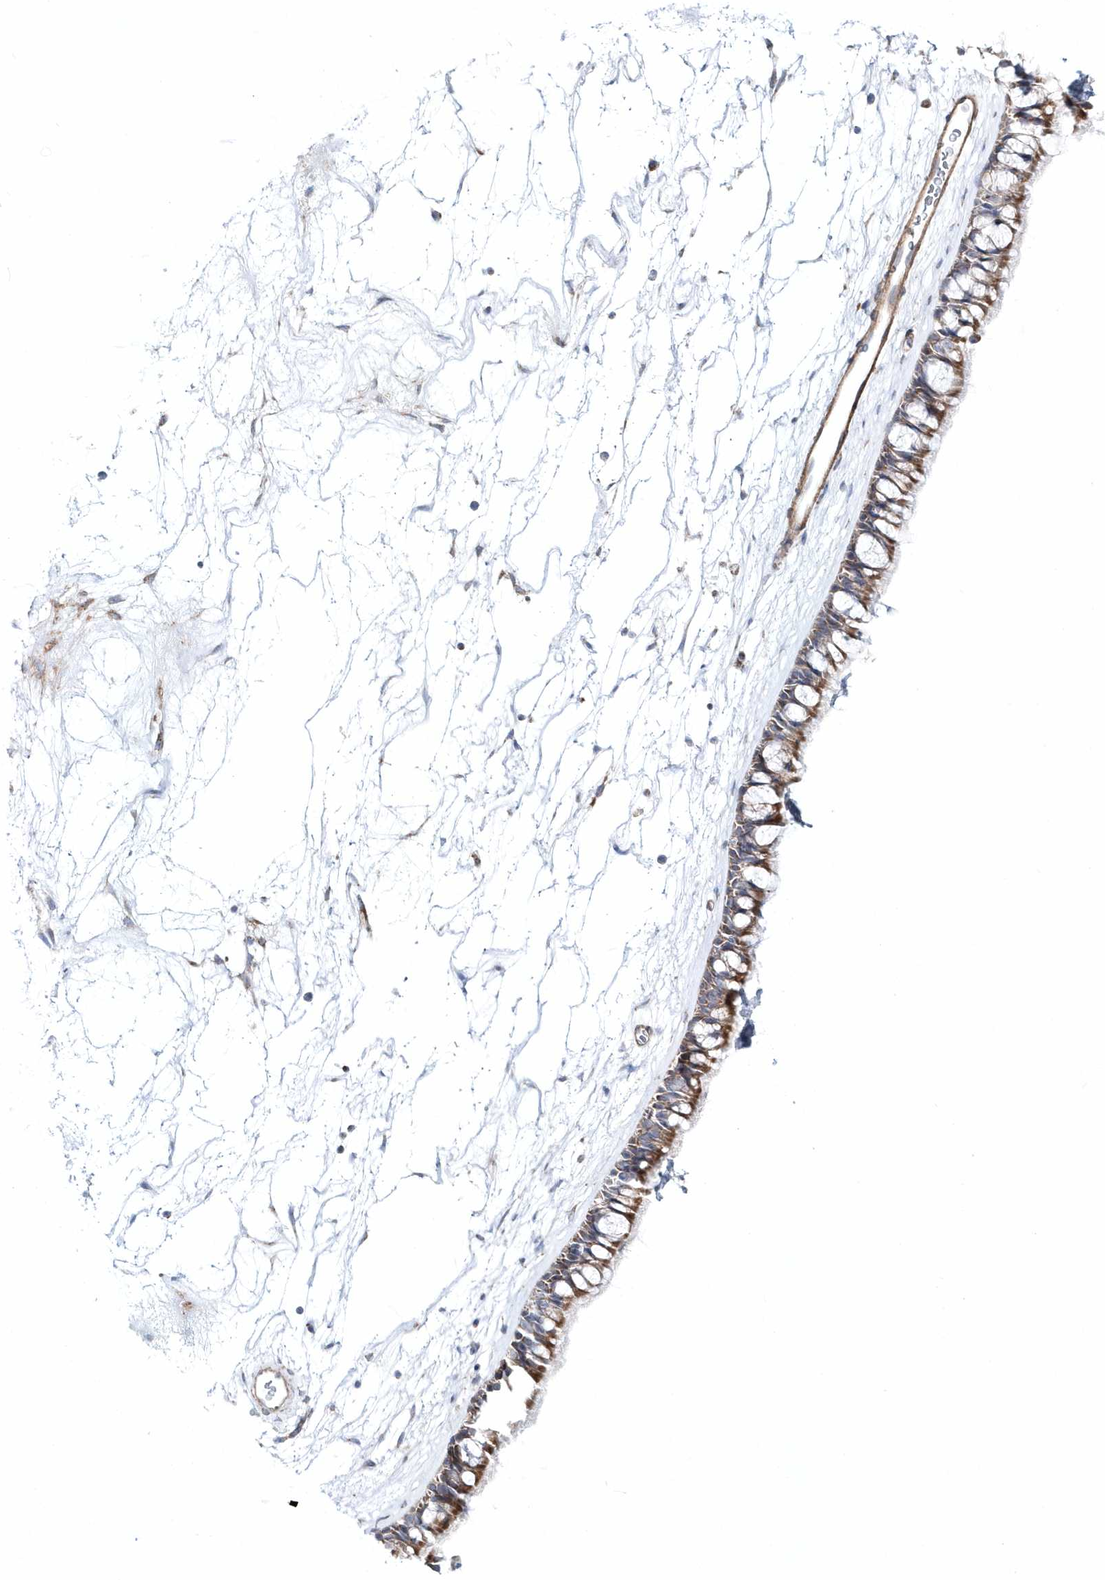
{"staining": {"intensity": "moderate", "quantity": ">75%", "location": "cytoplasmic/membranous"}, "tissue": "nasopharynx", "cell_type": "Respiratory epithelial cells", "image_type": "normal", "snomed": [{"axis": "morphology", "description": "Normal tissue, NOS"}, {"axis": "topography", "description": "Nasopharynx"}], "caption": "Moderate cytoplasmic/membranous expression for a protein is present in about >75% of respiratory epithelial cells of benign nasopharynx using immunohistochemistry (IHC).", "gene": "OPA1", "patient": {"sex": "male", "age": 64}}